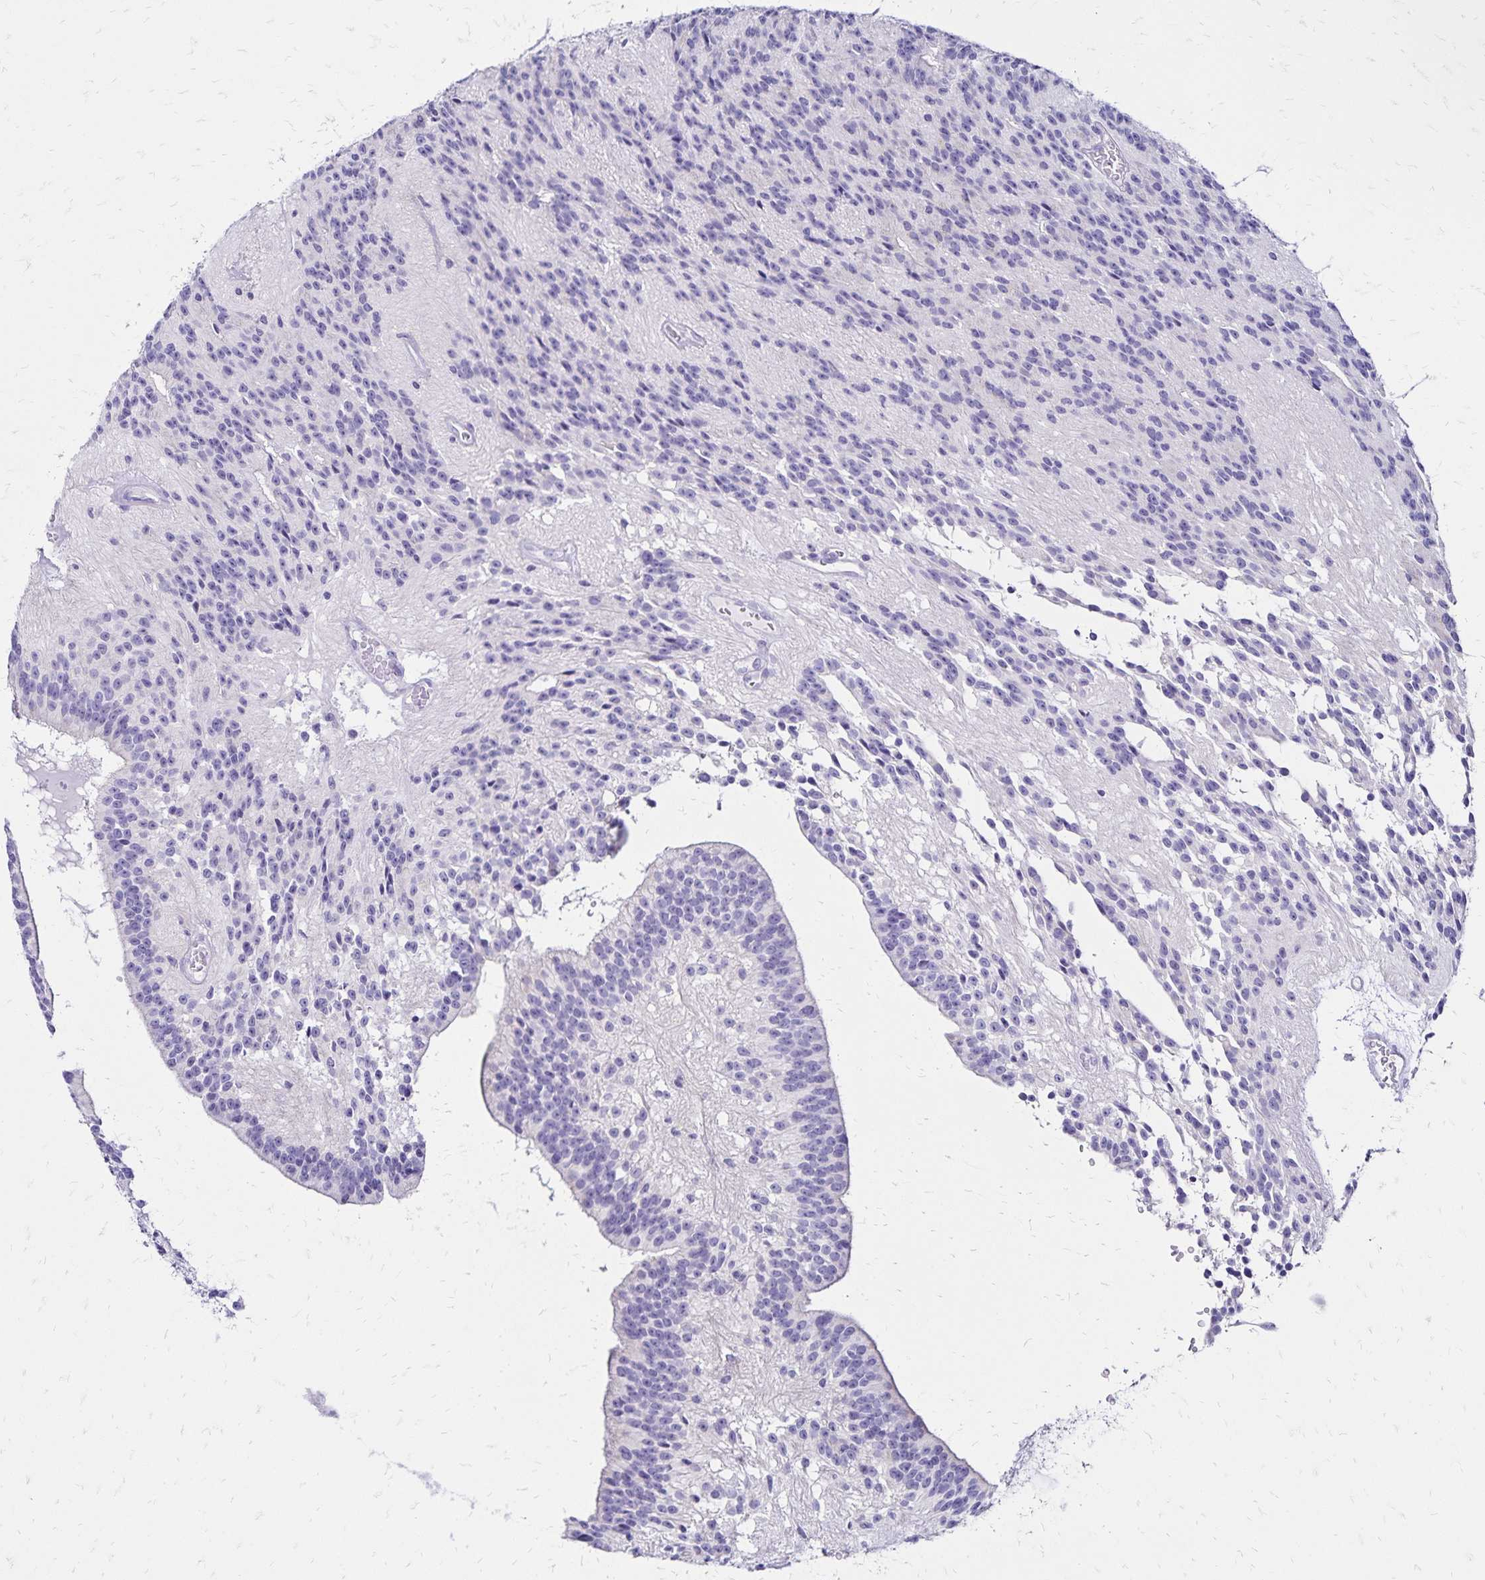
{"staining": {"intensity": "negative", "quantity": "none", "location": "none"}, "tissue": "glioma", "cell_type": "Tumor cells", "image_type": "cancer", "snomed": [{"axis": "morphology", "description": "Glioma, malignant, Low grade"}, {"axis": "topography", "description": "Brain"}], "caption": "DAB (3,3'-diaminobenzidine) immunohistochemical staining of malignant low-grade glioma displays no significant expression in tumor cells.", "gene": "LIN28B", "patient": {"sex": "male", "age": 31}}